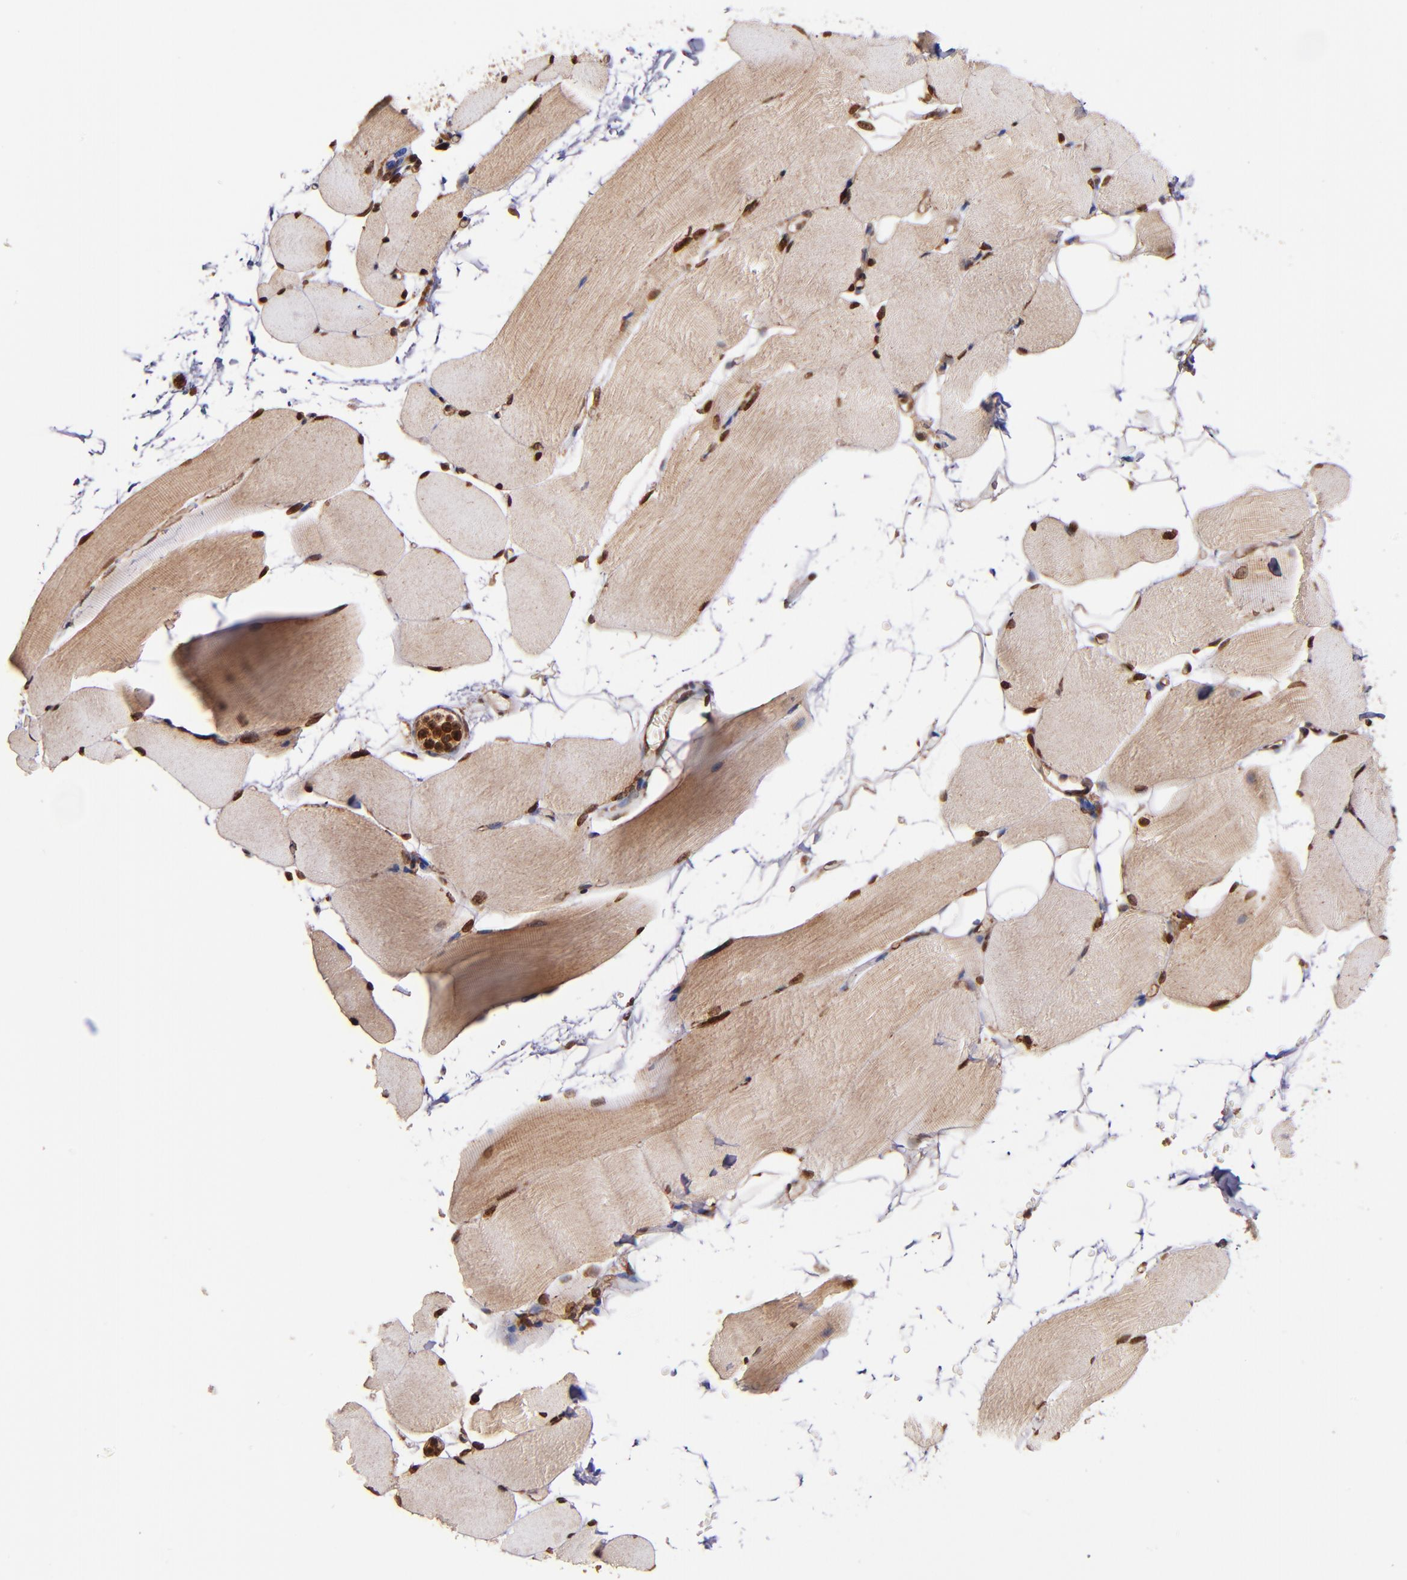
{"staining": {"intensity": "strong", "quantity": ">75%", "location": "cytoplasmic/membranous,nuclear"}, "tissue": "skeletal muscle", "cell_type": "Myocytes", "image_type": "normal", "snomed": [{"axis": "morphology", "description": "Normal tissue, NOS"}, {"axis": "topography", "description": "Skeletal muscle"}, {"axis": "topography", "description": "Parathyroid gland"}], "caption": "Protein expression analysis of benign human skeletal muscle reveals strong cytoplasmic/membranous,nuclear positivity in about >75% of myocytes.", "gene": "STX8", "patient": {"sex": "female", "age": 37}}